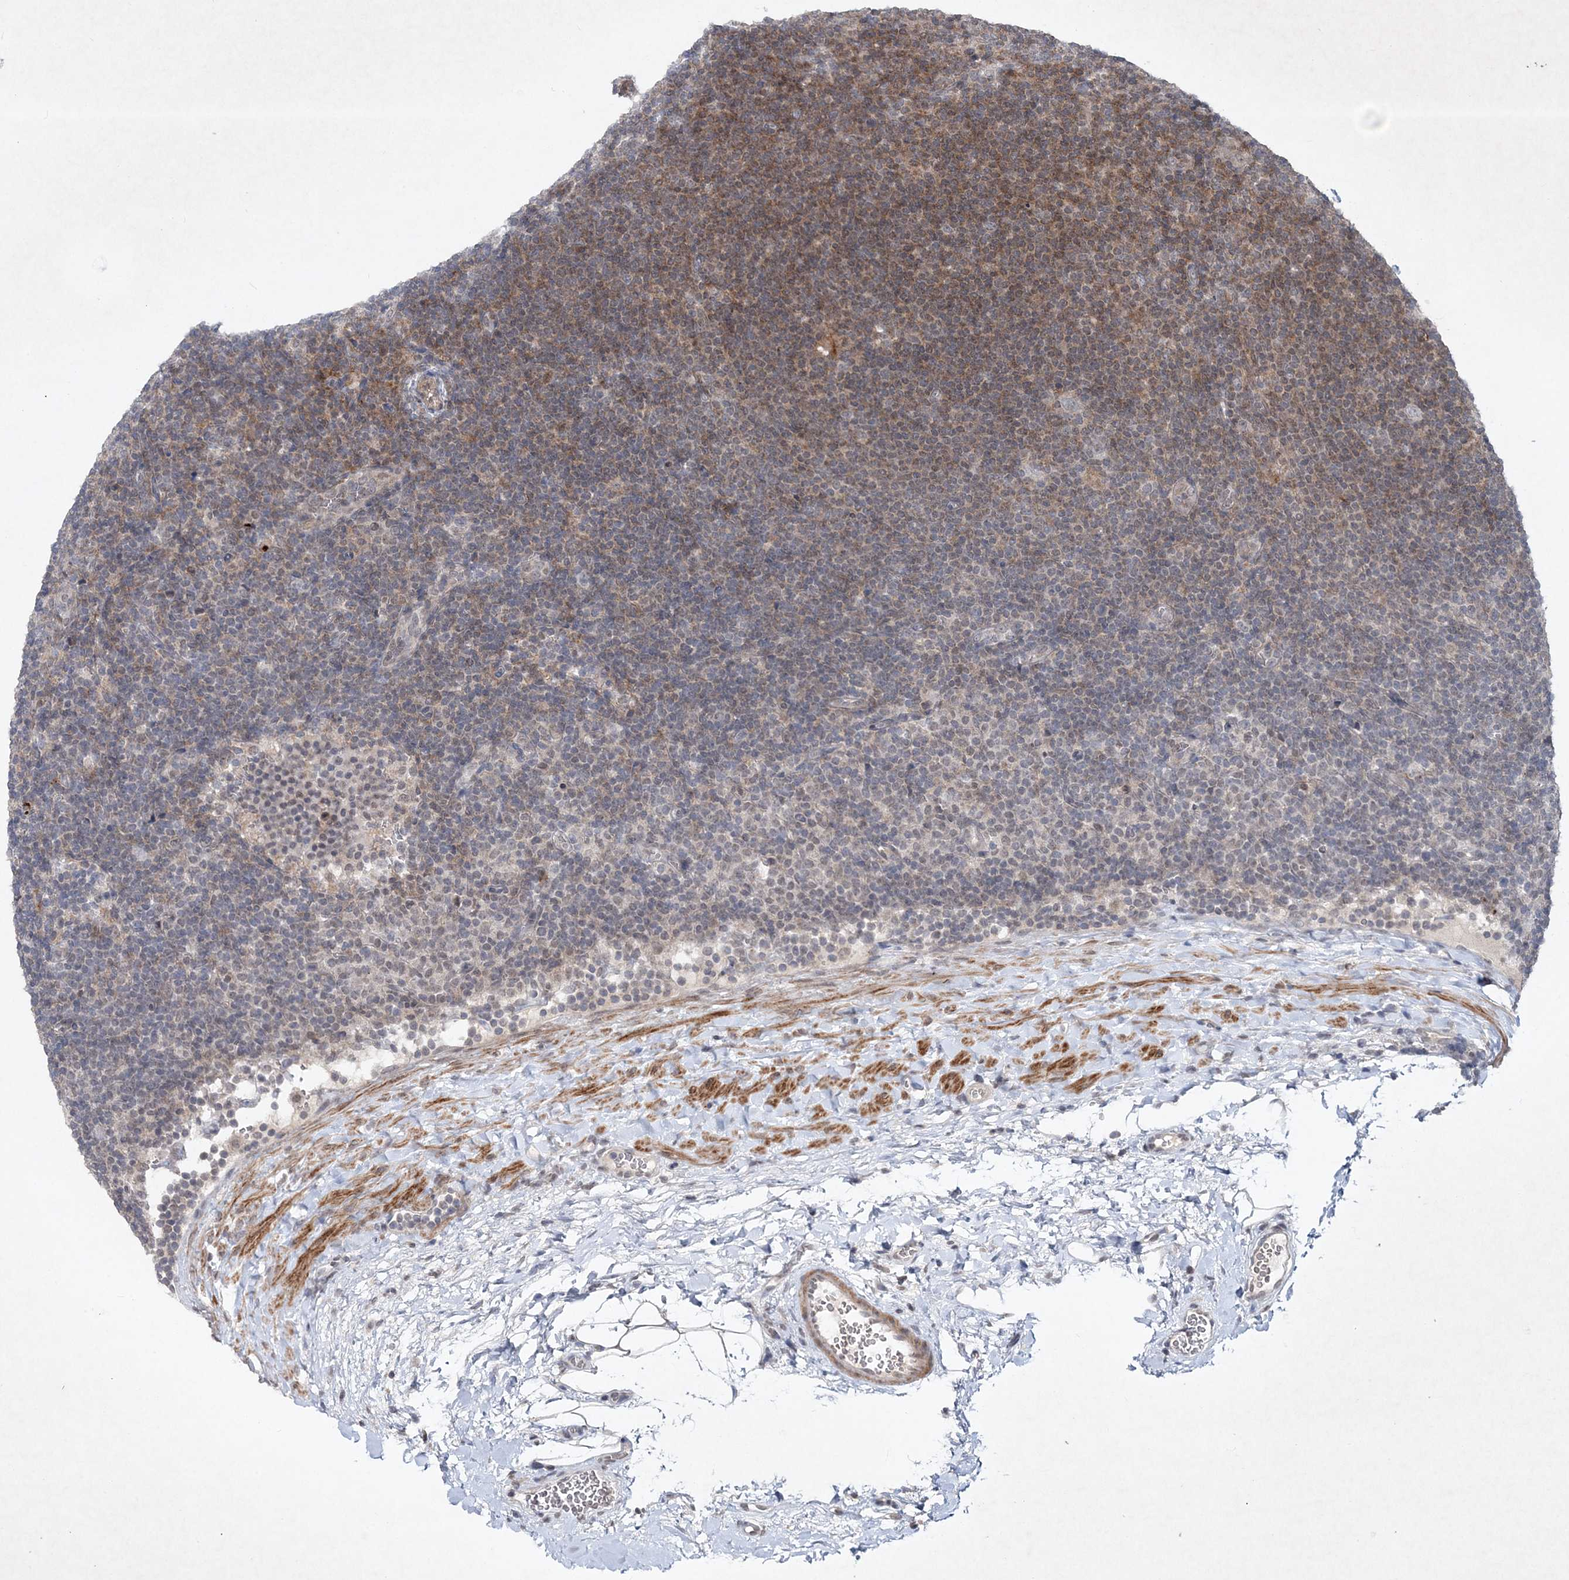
{"staining": {"intensity": "negative", "quantity": "none", "location": "none"}, "tissue": "lymphoma", "cell_type": "Tumor cells", "image_type": "cancer", "snomed": [{"axis": "morphology", "description": "Hodgkin's disease, NOS"}, {"axis": "topography", "description": "Lymph node"}], "caption": "A high-resolution photomicrograph shows IHC staining of Hodgkin's disease, which reveals no significant positivity in tumor cells. (Stains: DAB (3,3'-diaminobenzidine) immunohistochemistry (IHC) with hematoxylin counter stain, Microscopy: brightfield microscopy at high magnification).", "gene": "SOWAHB", "patient": {"sex": "female", "age": 57}}